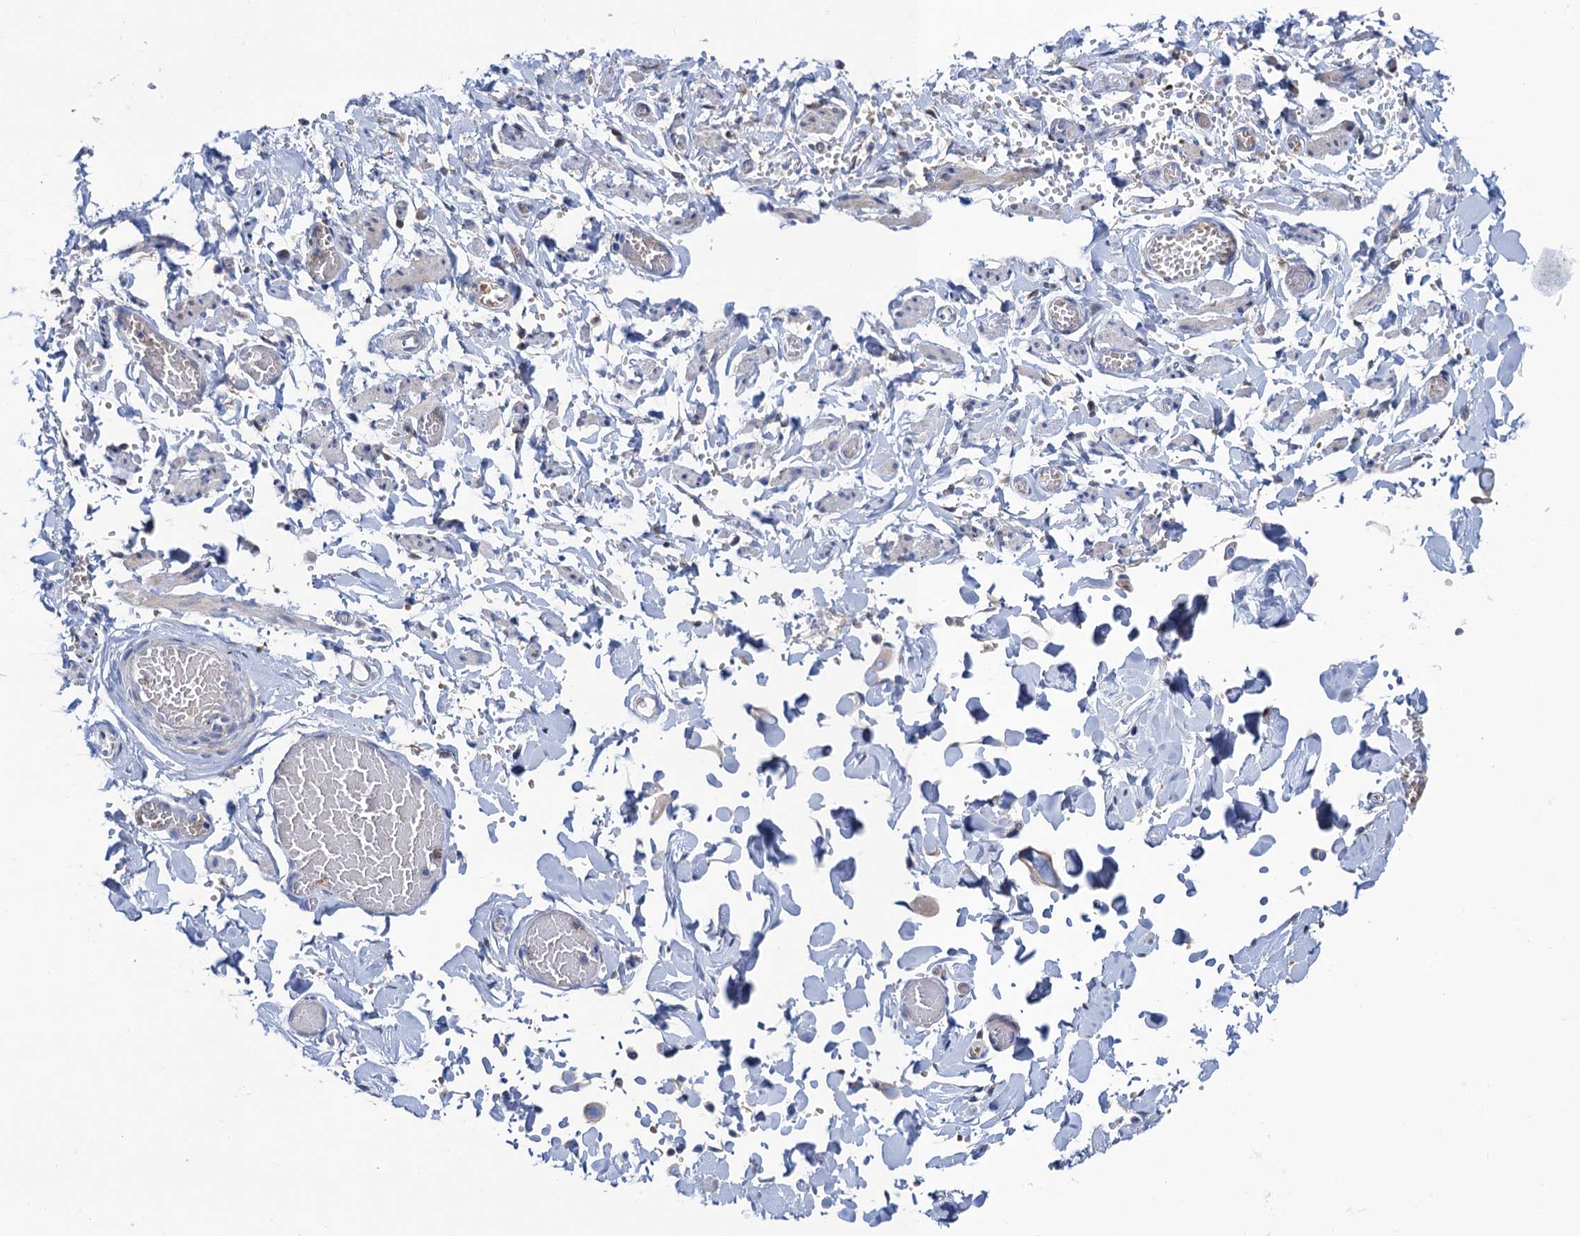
{"staining": {"intensity": "negative", "quantity": "none", "location": "none"}, "tissue": "adipose tissue", "cell_type": "Adipocytes", "image_type": "normal", "snomed": [{"axis": "morphology", "description": "Normal tissue, NOS"}, {"axis": "topography", "description": "Vascular tissue"}, {"axis": "topography", "description": "Fallopian tube"}, {"axis": "topography", "description": "Ovary"}], "caption": "A high-resolution photomicrograph shows immunohistochemistry staining of benign adipose tissue, which shows no significant expression in adipocytes.", "gene": "FAH", "patient": {"sex": "female", "age": 67}}